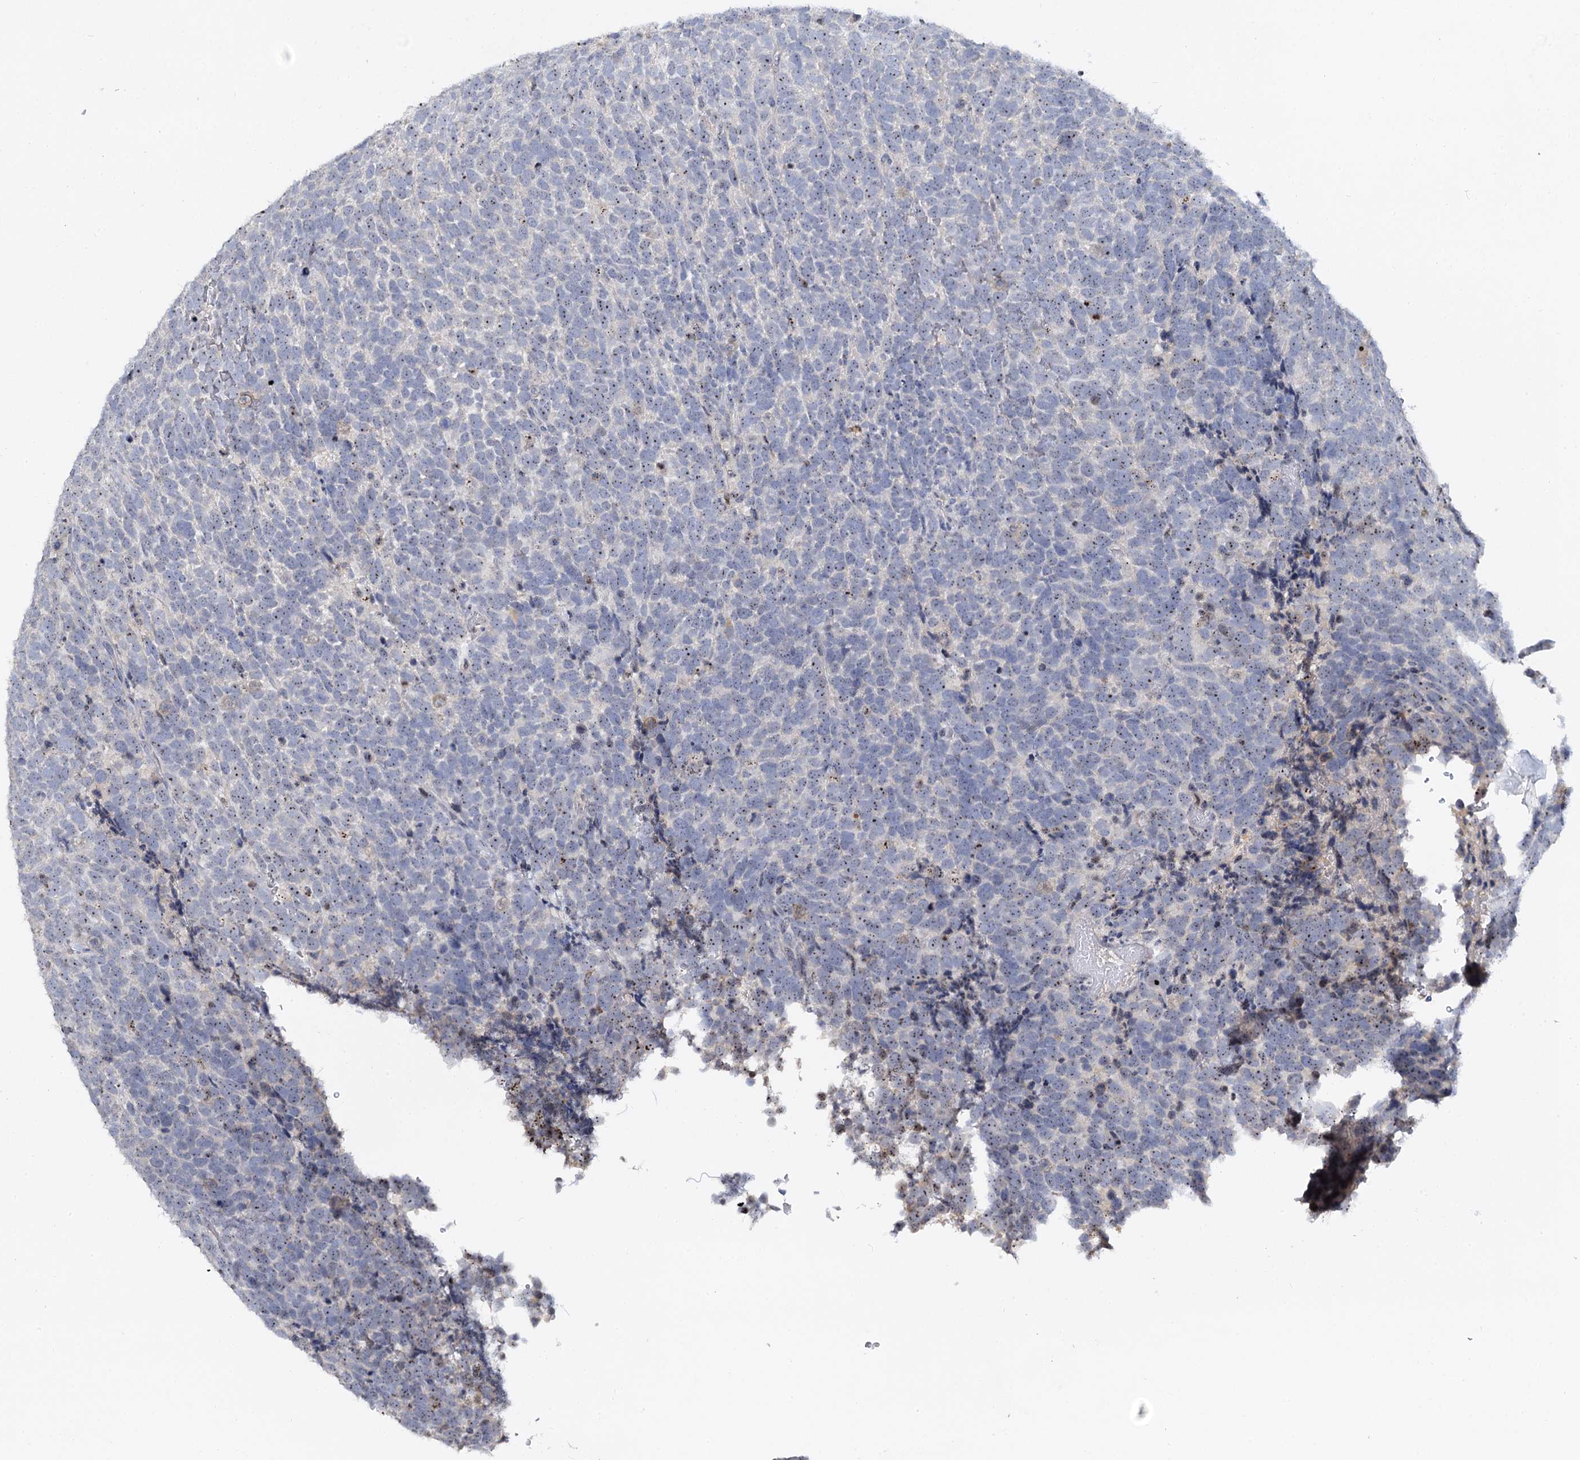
{"staining": {"intensity": "weak", "quantity": "<25%", "location": "nuclear"}, "tissue": "urothelial cancer", "cell_type": "Tumor cells", "image_type": "cancer", "snomed": [{"axis": "morphology", "description": "Urothelial carcinoma, High grade"}, {"axis": "topography", "description": "Urinary bladder"}], "caption": "Tumor cells are negative for protein expression in human urothelial carcinoma (high-grade).", "gene": "NOP2", "patient": {"sex": "female", "age": 82}}